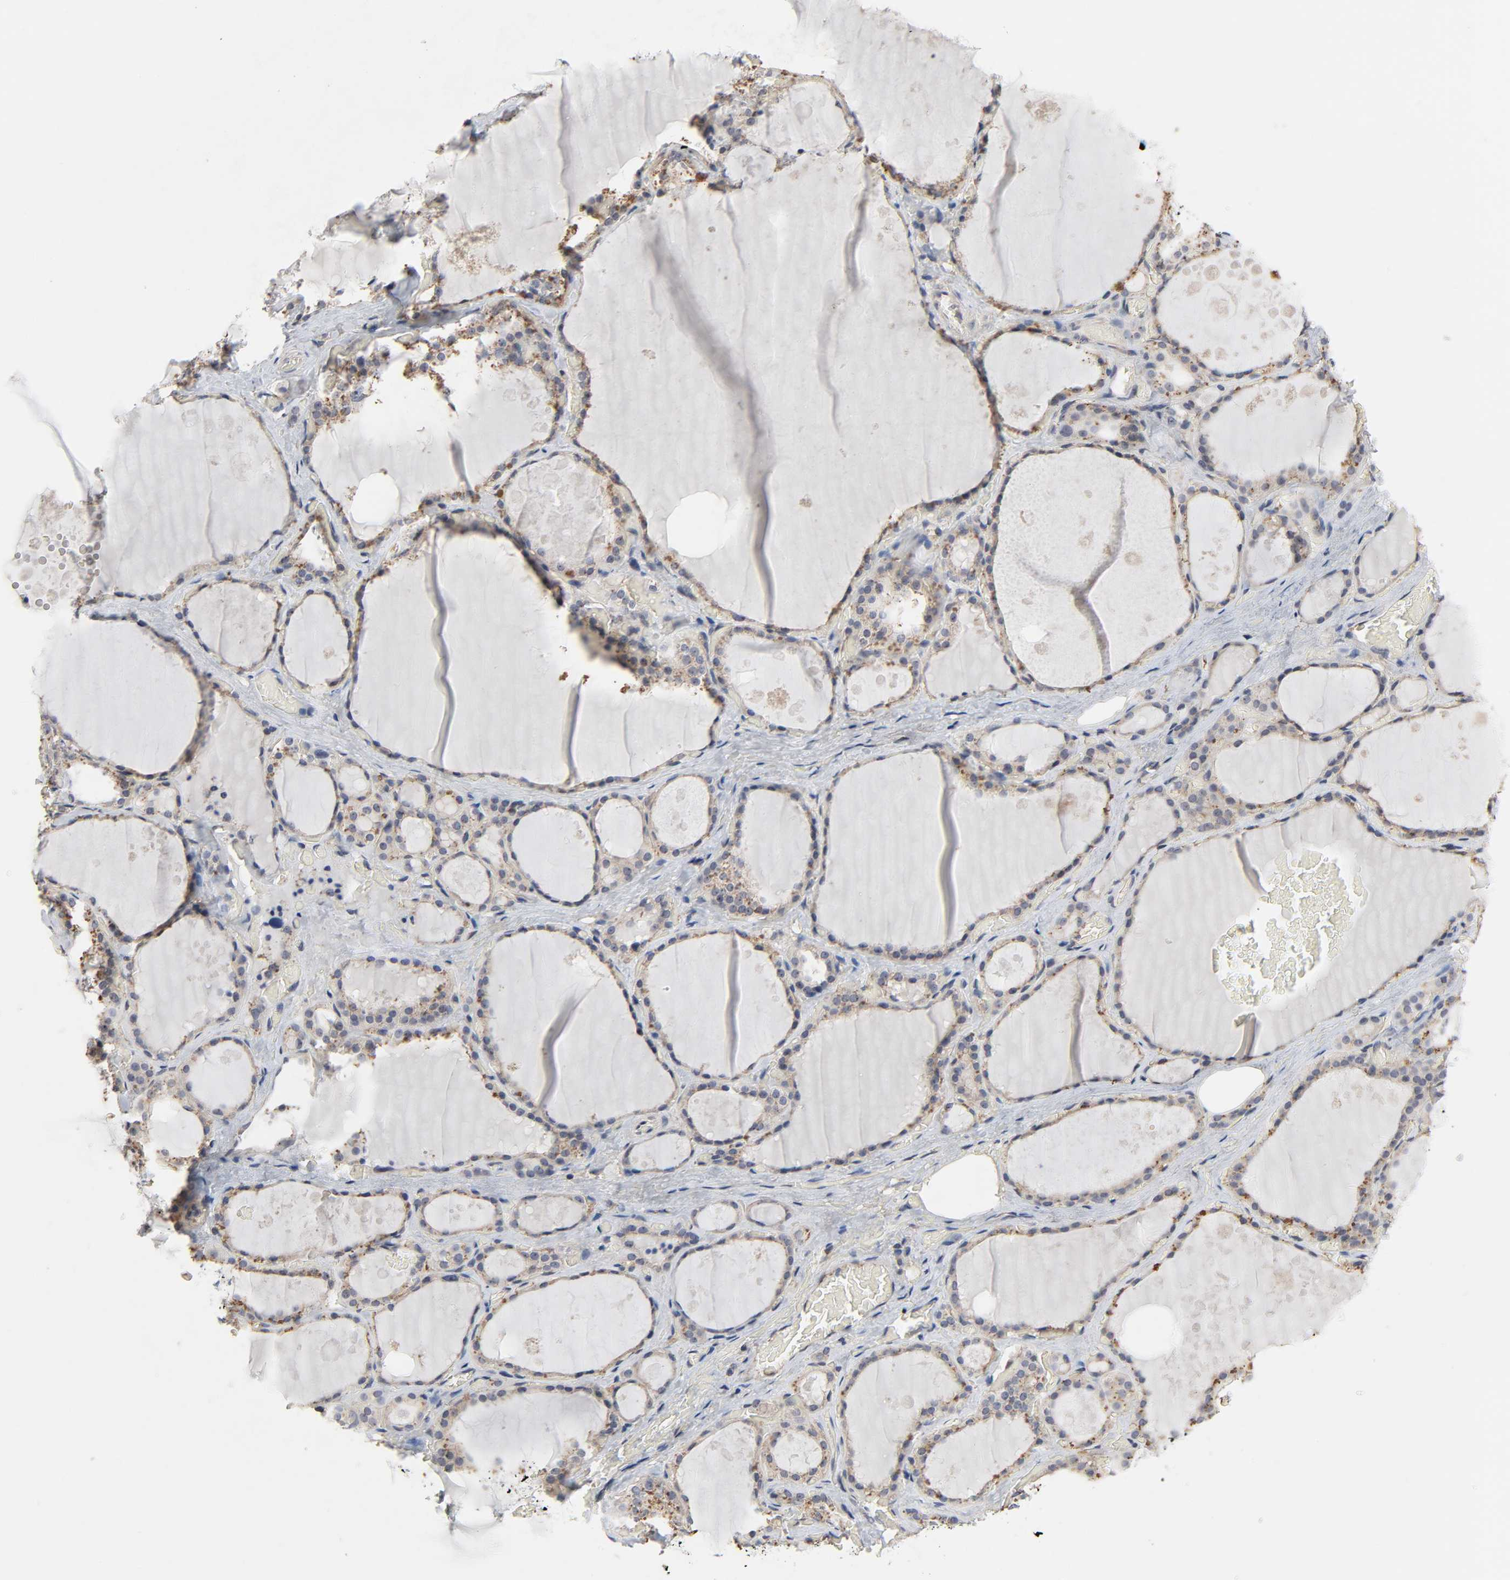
{"staining": {"intensity": "weak", "quantity": ">75%", "location": "cytoplasmic/membranous,nuclear"}, "tissue": "thyroid gland", "cell_type": "Glandular cells", "image_type": "normal", "snomed": [{"axis": "morphology", "description": "Normal tissue, NOS"}, {"axis": "topography", "description": "Thyroid gland"}], "caption": "A high-resolution image shows immunohistochemistry (IHC) staining of unremarkable thyroid gland, which displays weak cytoplasmic/membranous,nuclear staining in approximately >75% of glandular cells.", "gene": "DDX10", "patient": {"sex": "male", "age": 61}}